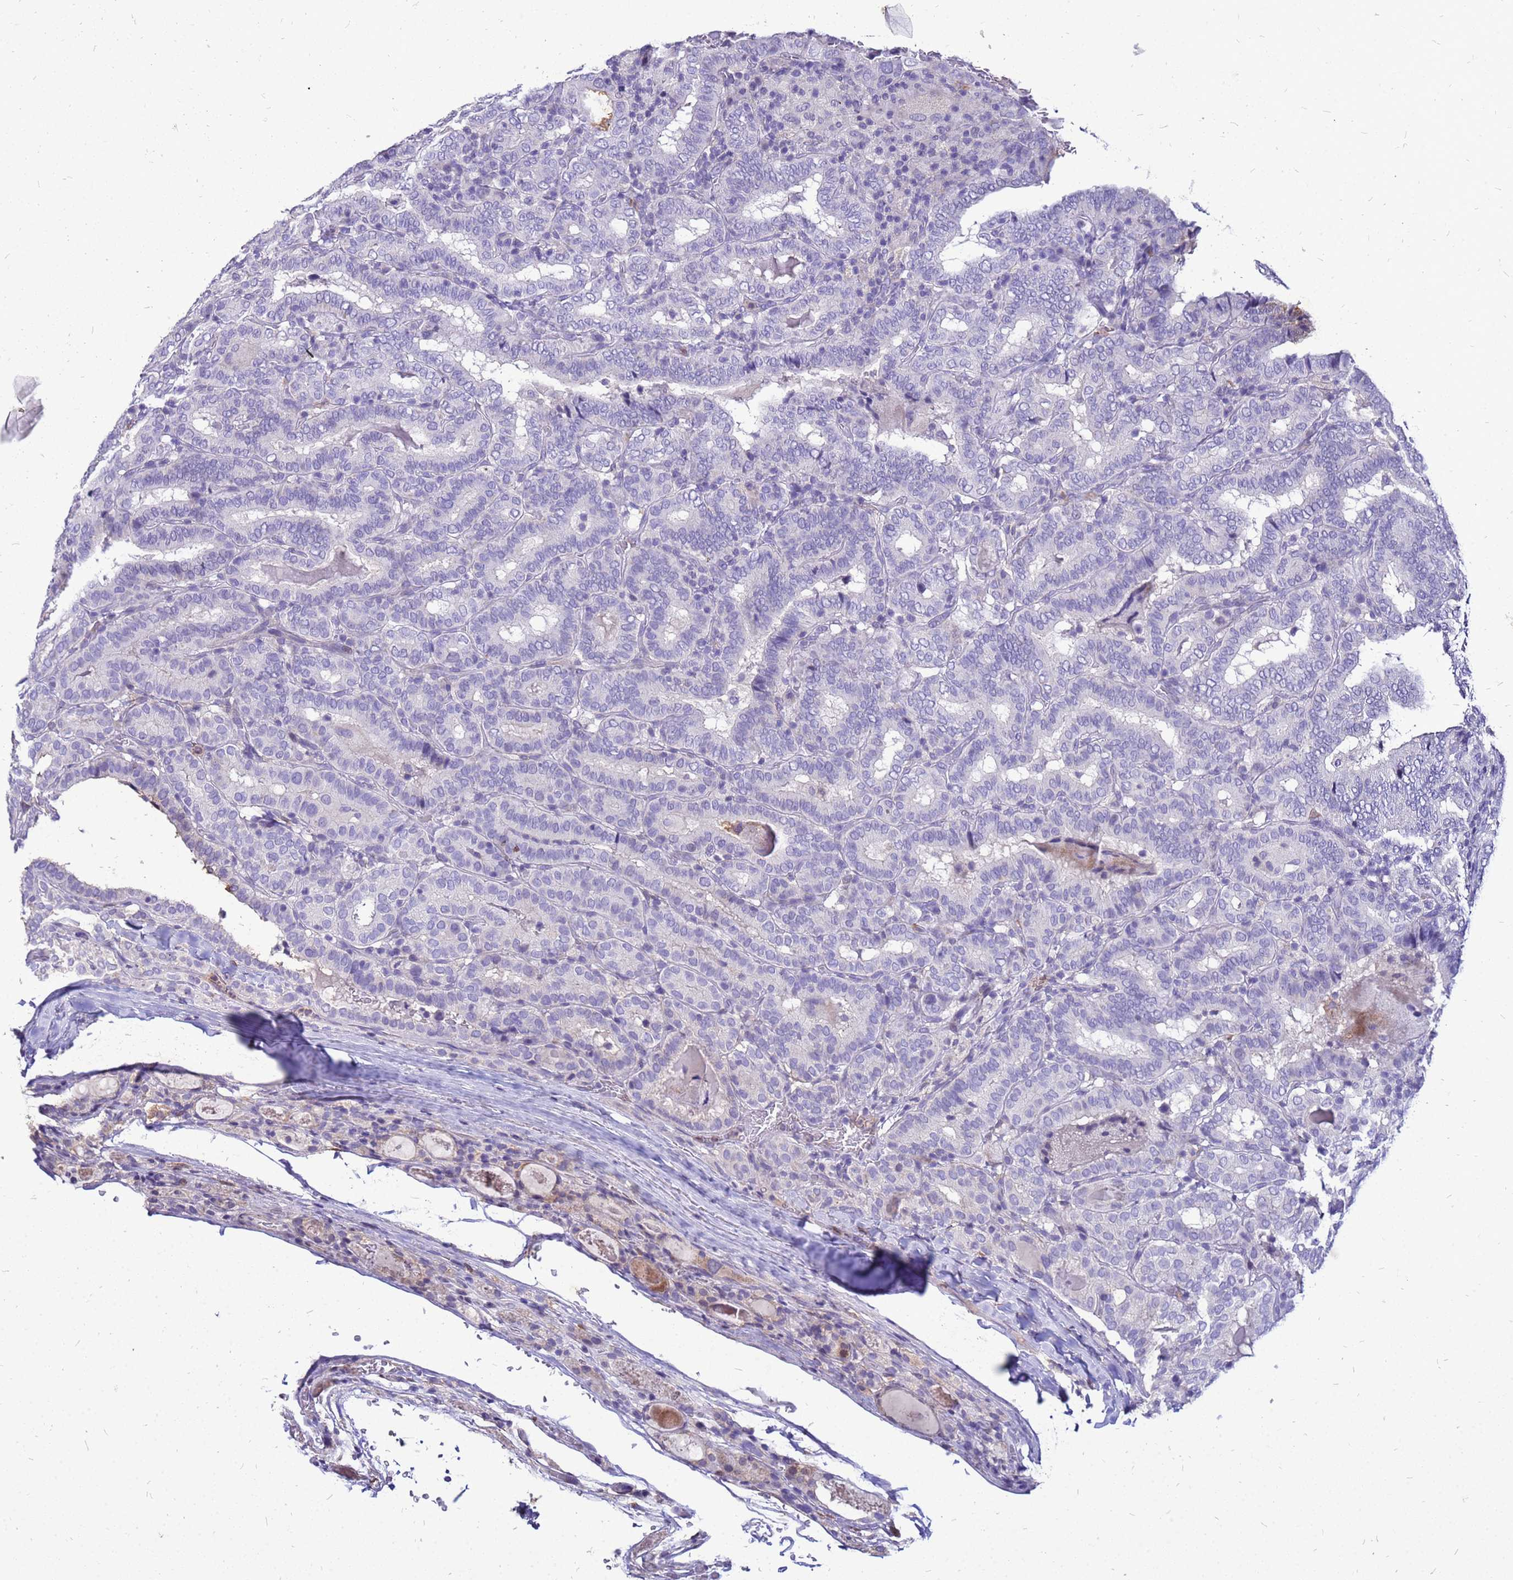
{"staining": {"intensity": "negative", "quantity": "none", "location": "none"}, "tissue": "thyroid cancer", "cell_type": "Tumor cells", "image_type": "cancer", "snomed": [{"axis": "morphology", "description": "Papillary adenocarcinoma, NOS"}, {"axis": "topography", "description": "Thyroid gland"}], "caption": "Tumor cells are negative for brown protein staining in thyroid cancer (papillary adenocarcinoma).", "gene": "AKR1C1", "patient": {"sex": "female", "age": 72}}